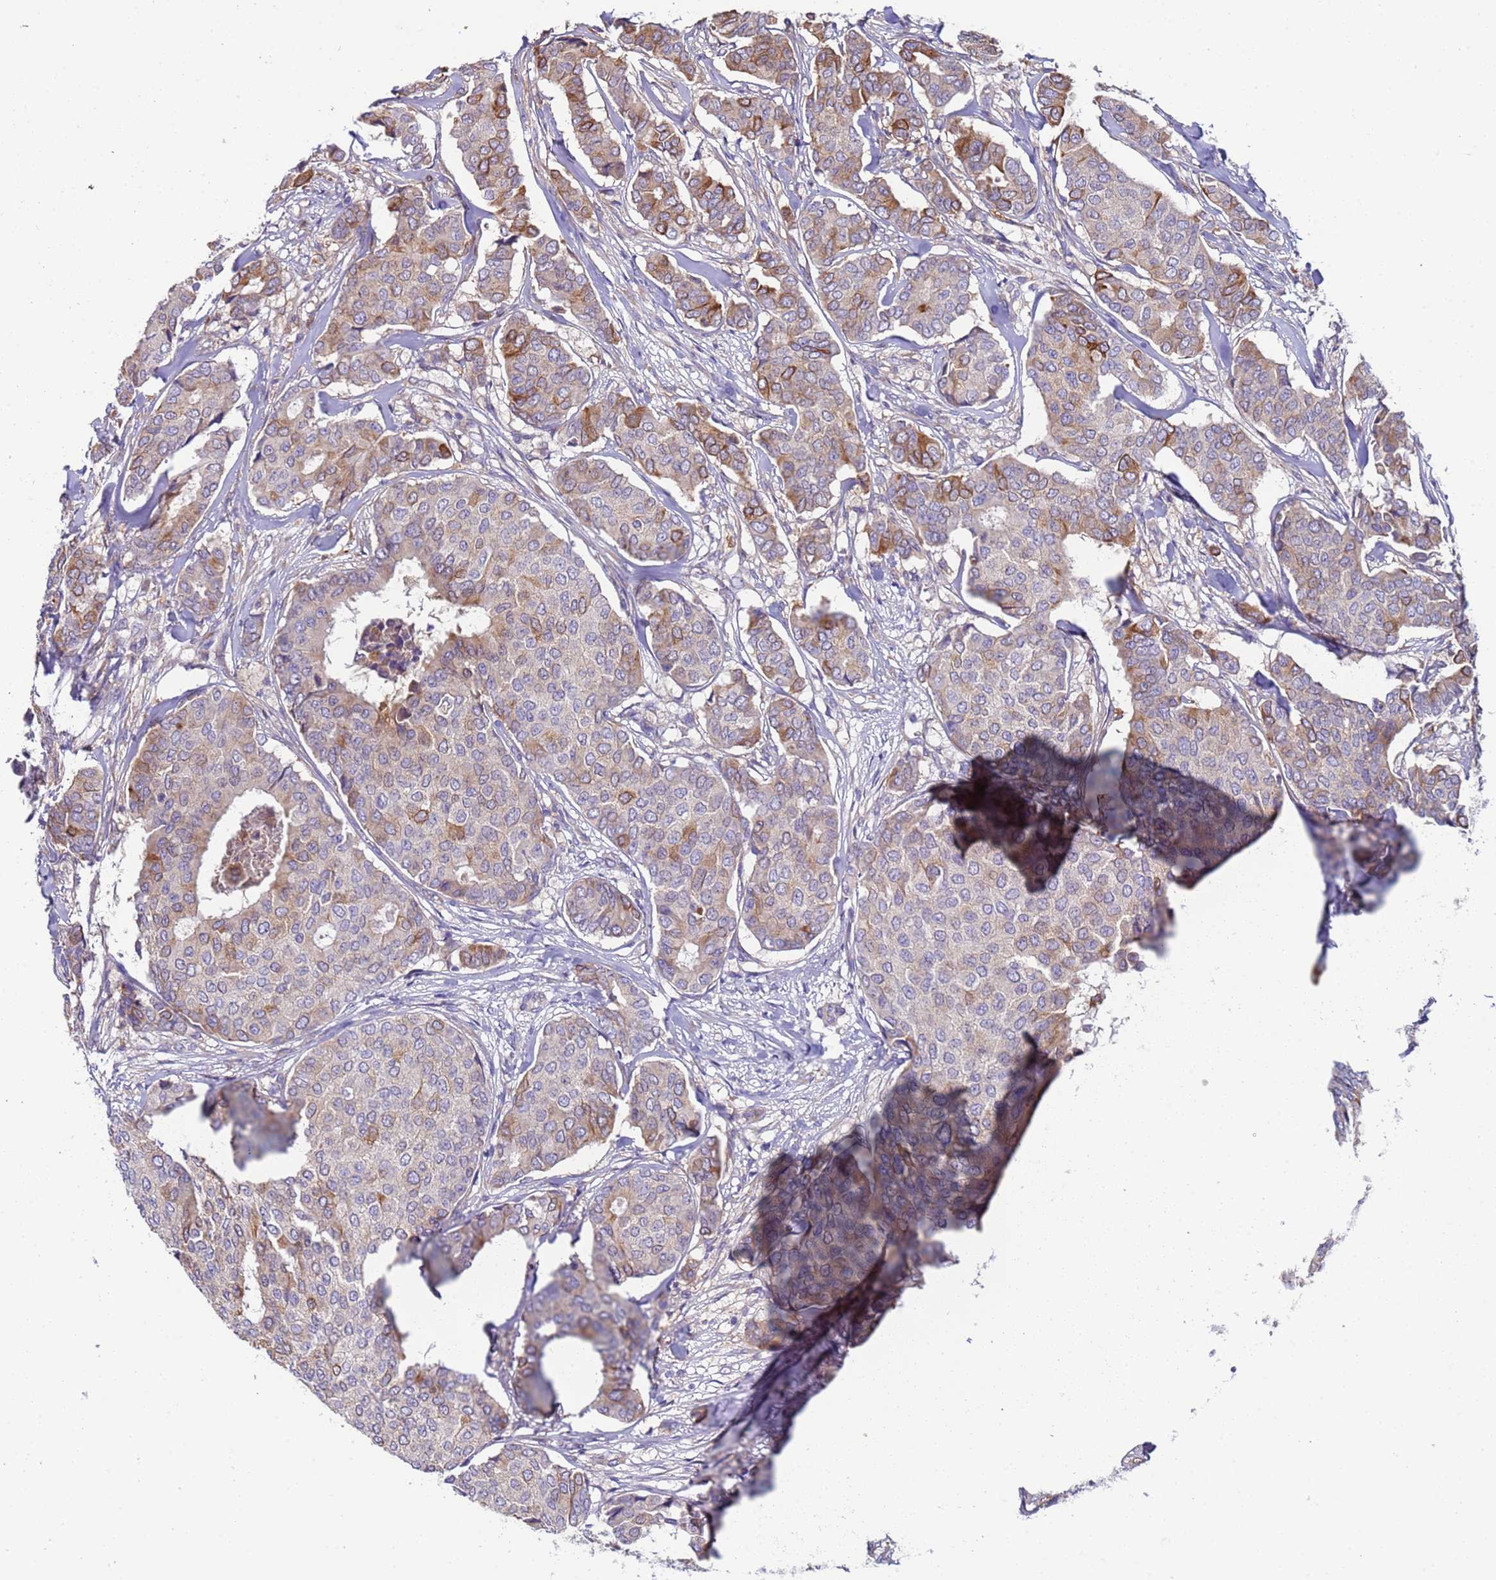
{"staining": {"intensity": "moderate", "quantity": "<25%", "location": "cytoplasmic/membranous"}, "tissue": "breast cancer", "cell_type": "Tumor cells", "image_type": "cancer", "snomed": [{"axis": "morphology", "description": "Duct carcinoma"}, {"axis": "topography", "description": "Breast"}], "caption": "Tumor cells reveal moderate cytoplasmic/membranous positivity in approximately <25% of cells in breast cancer.", "gene": "PAQR7", "patient": {"sex": "female", "age": 75}}